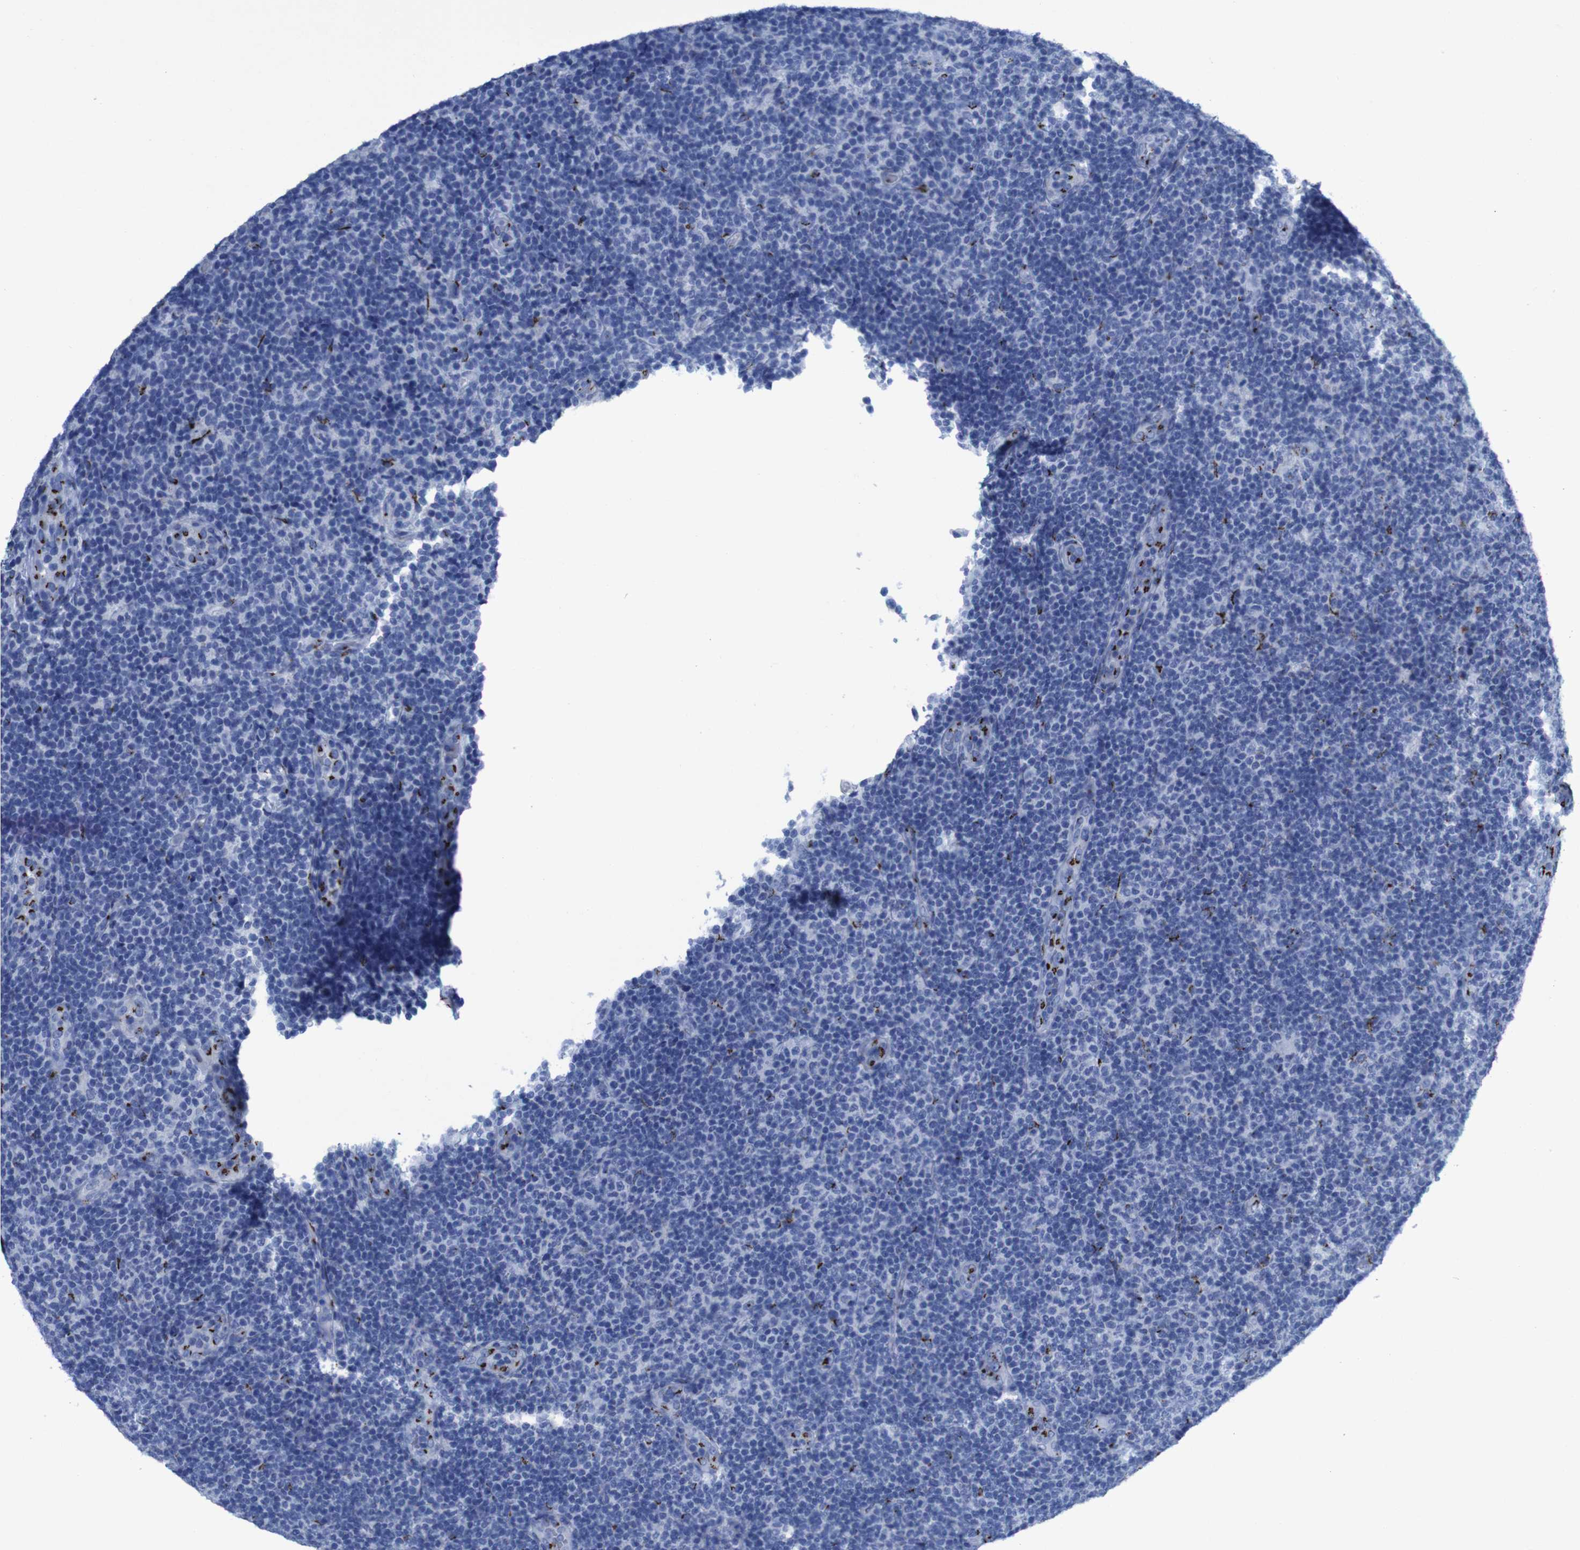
{"staining": {"intensity": "strong", "quantity": "<25%", "location": "cytoplasmic/membranous"}, "tissue": "lymphoma", "cell_type": "Tumor cells", "image_type": "cancer", "snomed": [{"axis": "morphology", "description": "Malignant lymphoma, non-Hodgkin's type, Low grade"}, {"axis": "topography", "description": "Lymph node"}], "caption": "Immunohistochemistry (DAB (3,3'-diaminobenzidine)) staining of lymphoma demonstrates strong cytoplasmic/membranous protein positivity in about <25% of tumor cells.", "gene": "GOLM1", "patient": {"sex": "male", "age": 83}}